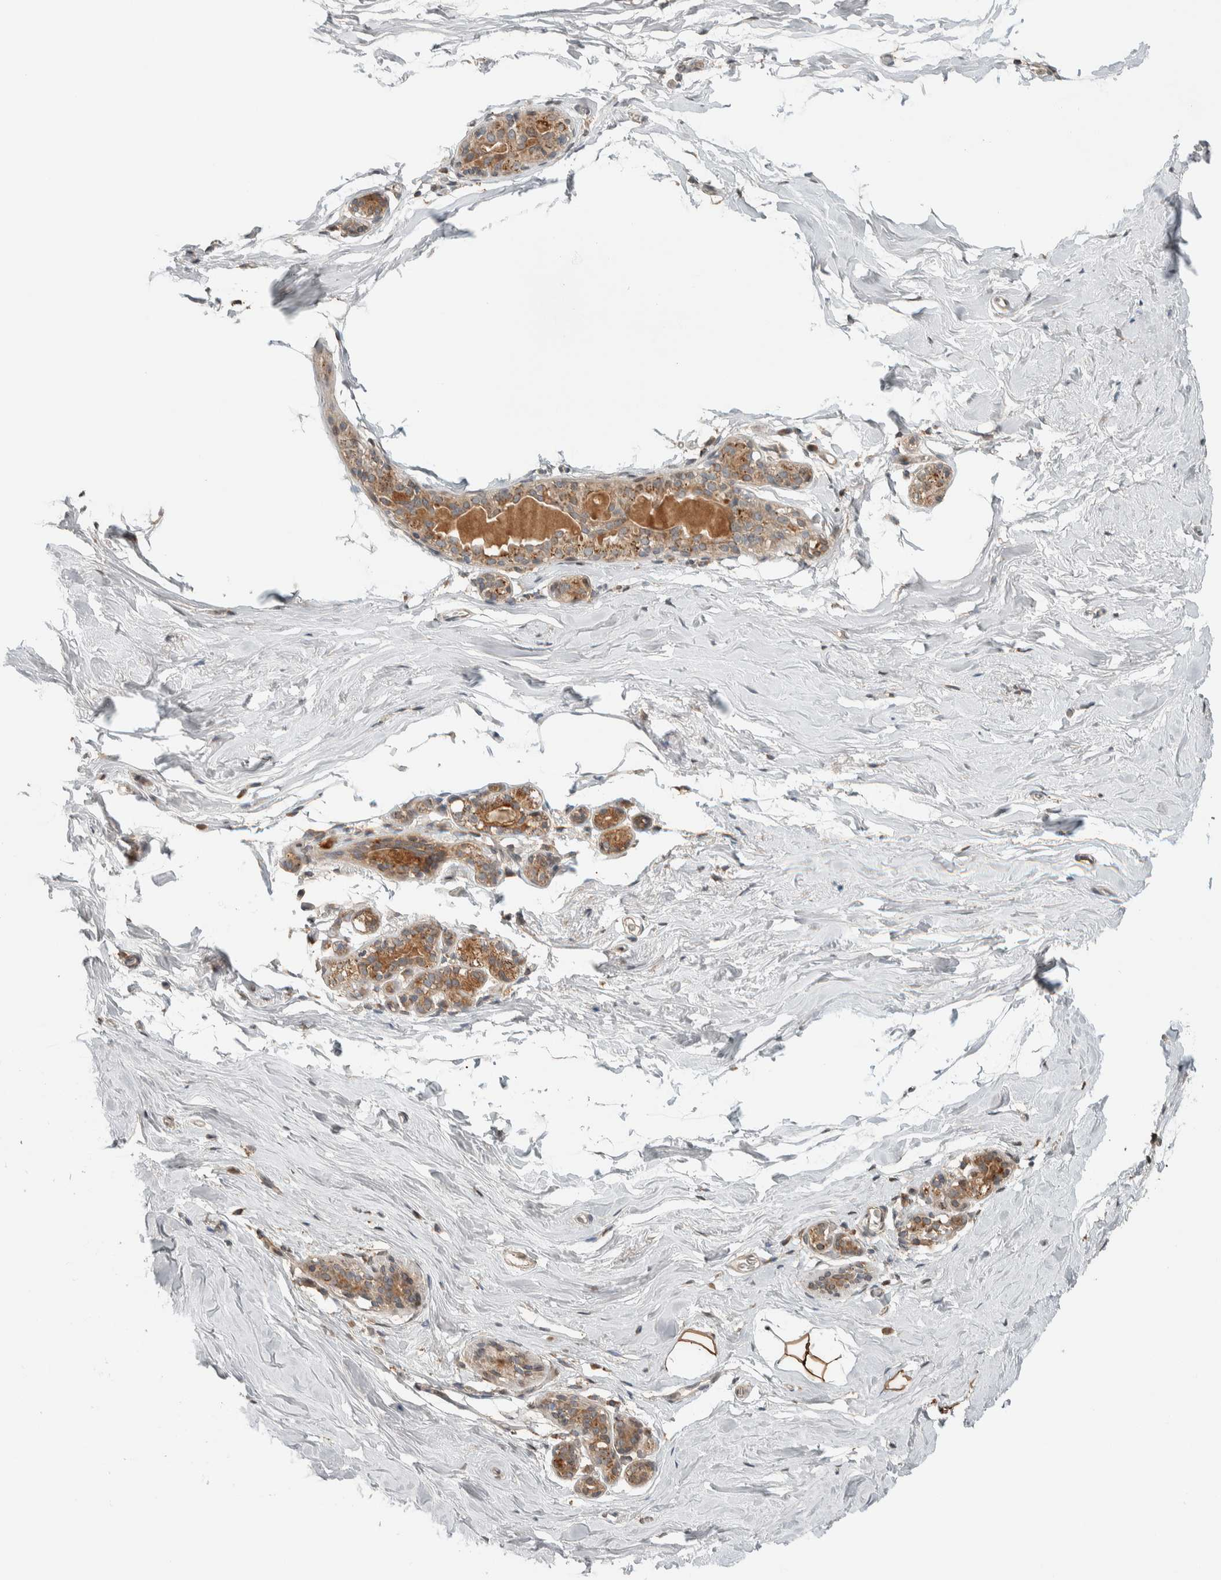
{"staining": {"intensity": "moderate", "quantity": ">75%", "location": "cytoplasmic/membranous"}, "tissue": "breast", "cell_type": "Adipocytes", "image_type": "normal", "snomed": [{"axis": "morphology", "description": "Normal tissue, NOS"}, {"axis": "topography", "description": "Breast"}], "caption": "Immunohistochemistry (DAB (3,3'-diaminobenzidine)) staining of normal breast exhibits moderate cytoplasmic/membranous protein expression in about >75% of adipocytes. The staining was performed using DAB (3,3'-diaminobenzidine) to visualize the protein expression in brown, while the nuclei were stained in blue with hematoxylin (Magnification: 20x).", "gene": "NBR1", "patient": {"sex": "female", "age": 62}}